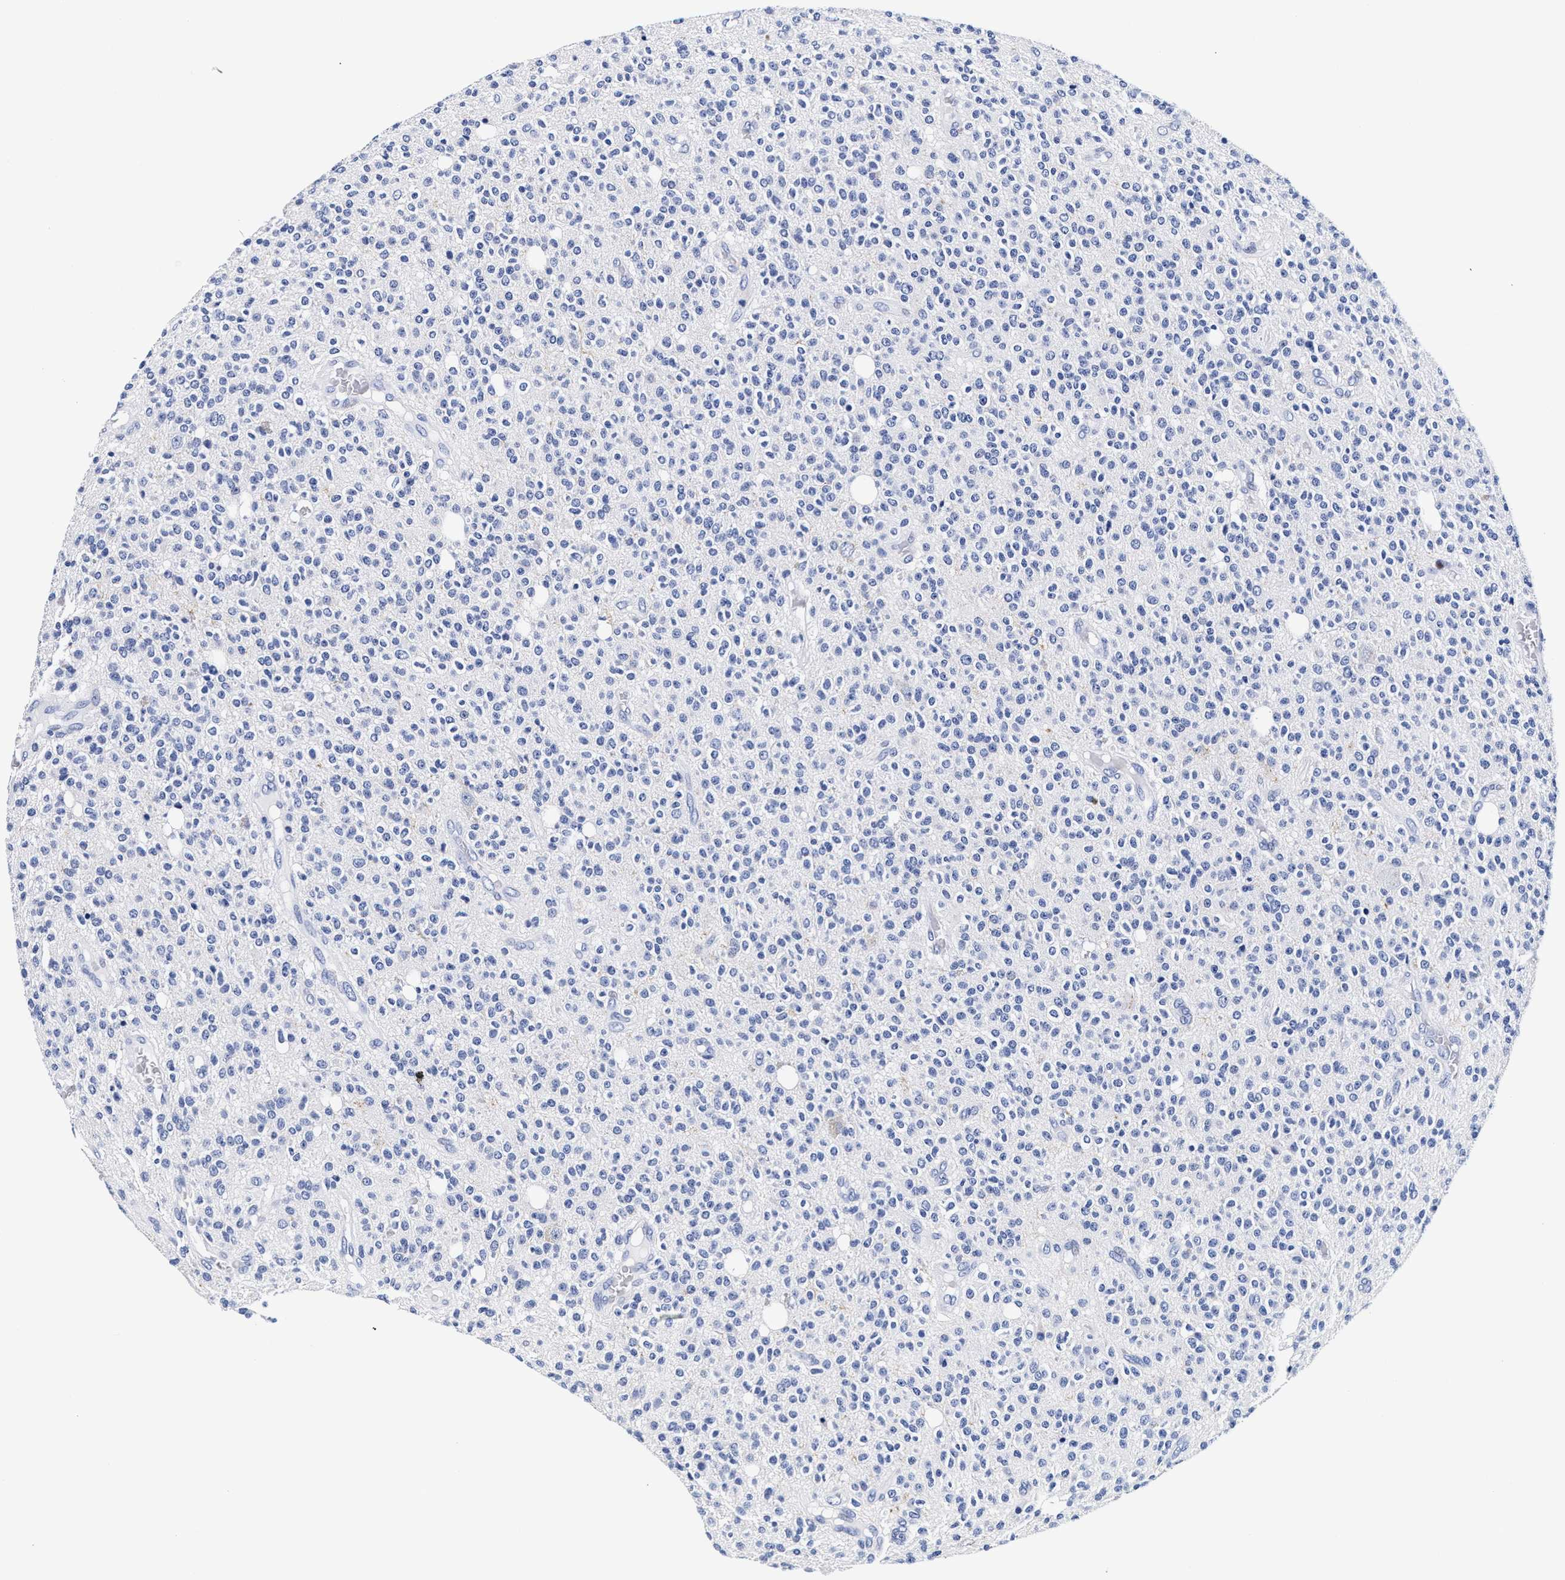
{"staining": {"intensity": "negative", "quantity": "none", "location": "none"}, "tissue": "glioma", "cell_type": "Tumor cells", "image_type": "cancer", "snomed": [{"axis": "morphology", "description": "Glioma, malignant, High grade"}, {"axis": "topography", "description": "Brain"}], "caption": "A high-resolution photomicrograph shows IHC staining of glioma, which demonstrates no significant expression in tumor cells. The staining was performed using DAB (3,3'-diaminobenzidine) to visualize the protein expression in brown, while the nuclei were stained in blue with hematoxylin (Magnification: 20x).", "gene": "RAB3B", "patient": {"sex": "male", "age": 34}}